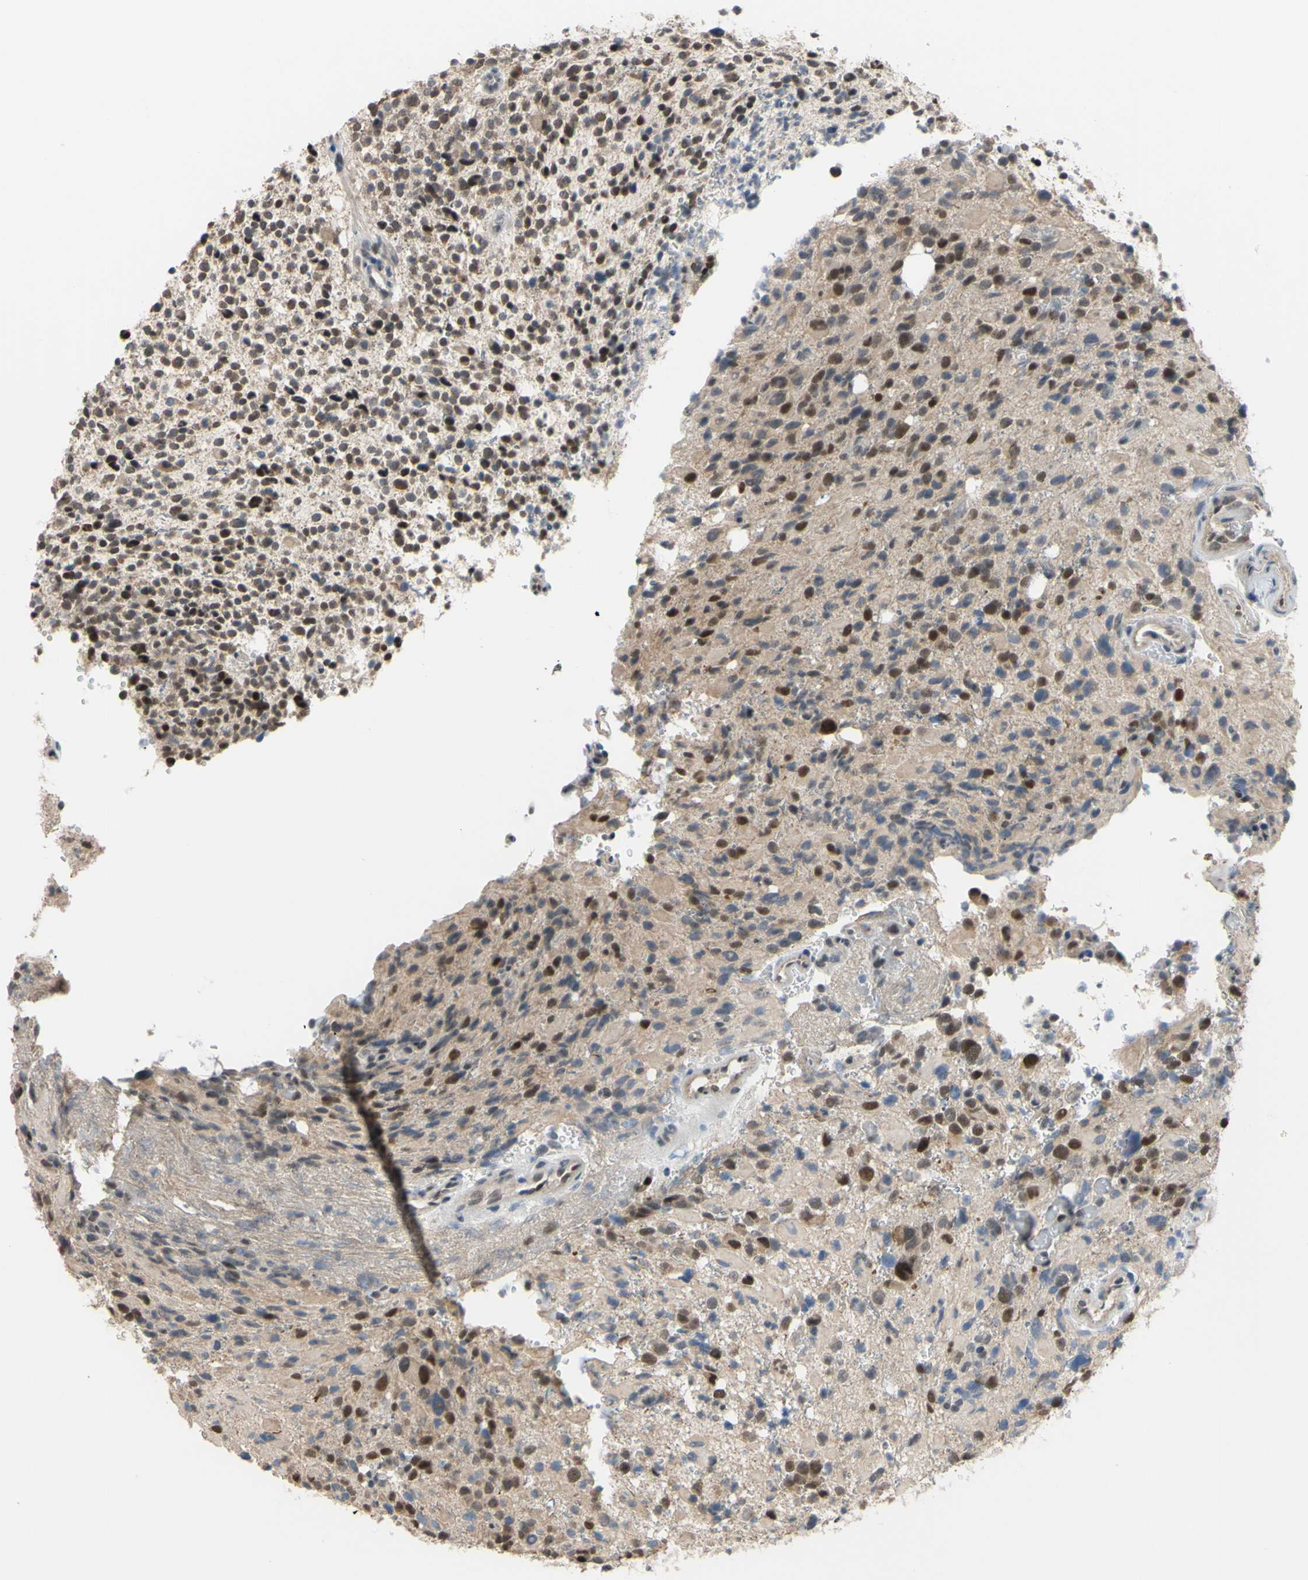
{"staining": {"intensity": "moderate", "quantity": ">75%", "location": "cytoplasmic/membranous,nuclear"}, "tissue": "glioma", "cell_type": "Tumor cells", "image_type": "cancer", "snomed": [{"axis": "morphology", "description": "Glioma, malignant, High grade"}, {"axis": "topography", "description": "Brain"}], "caption": "Immunohistochemical staining of malignant high-grade glioma demonstrates medium levels of moderate cytoplasmic/membranous and nuclear expression in about >75% of tumor cells.", "gene": "SP4", "patient": {"sex": "male", "age": 48}}